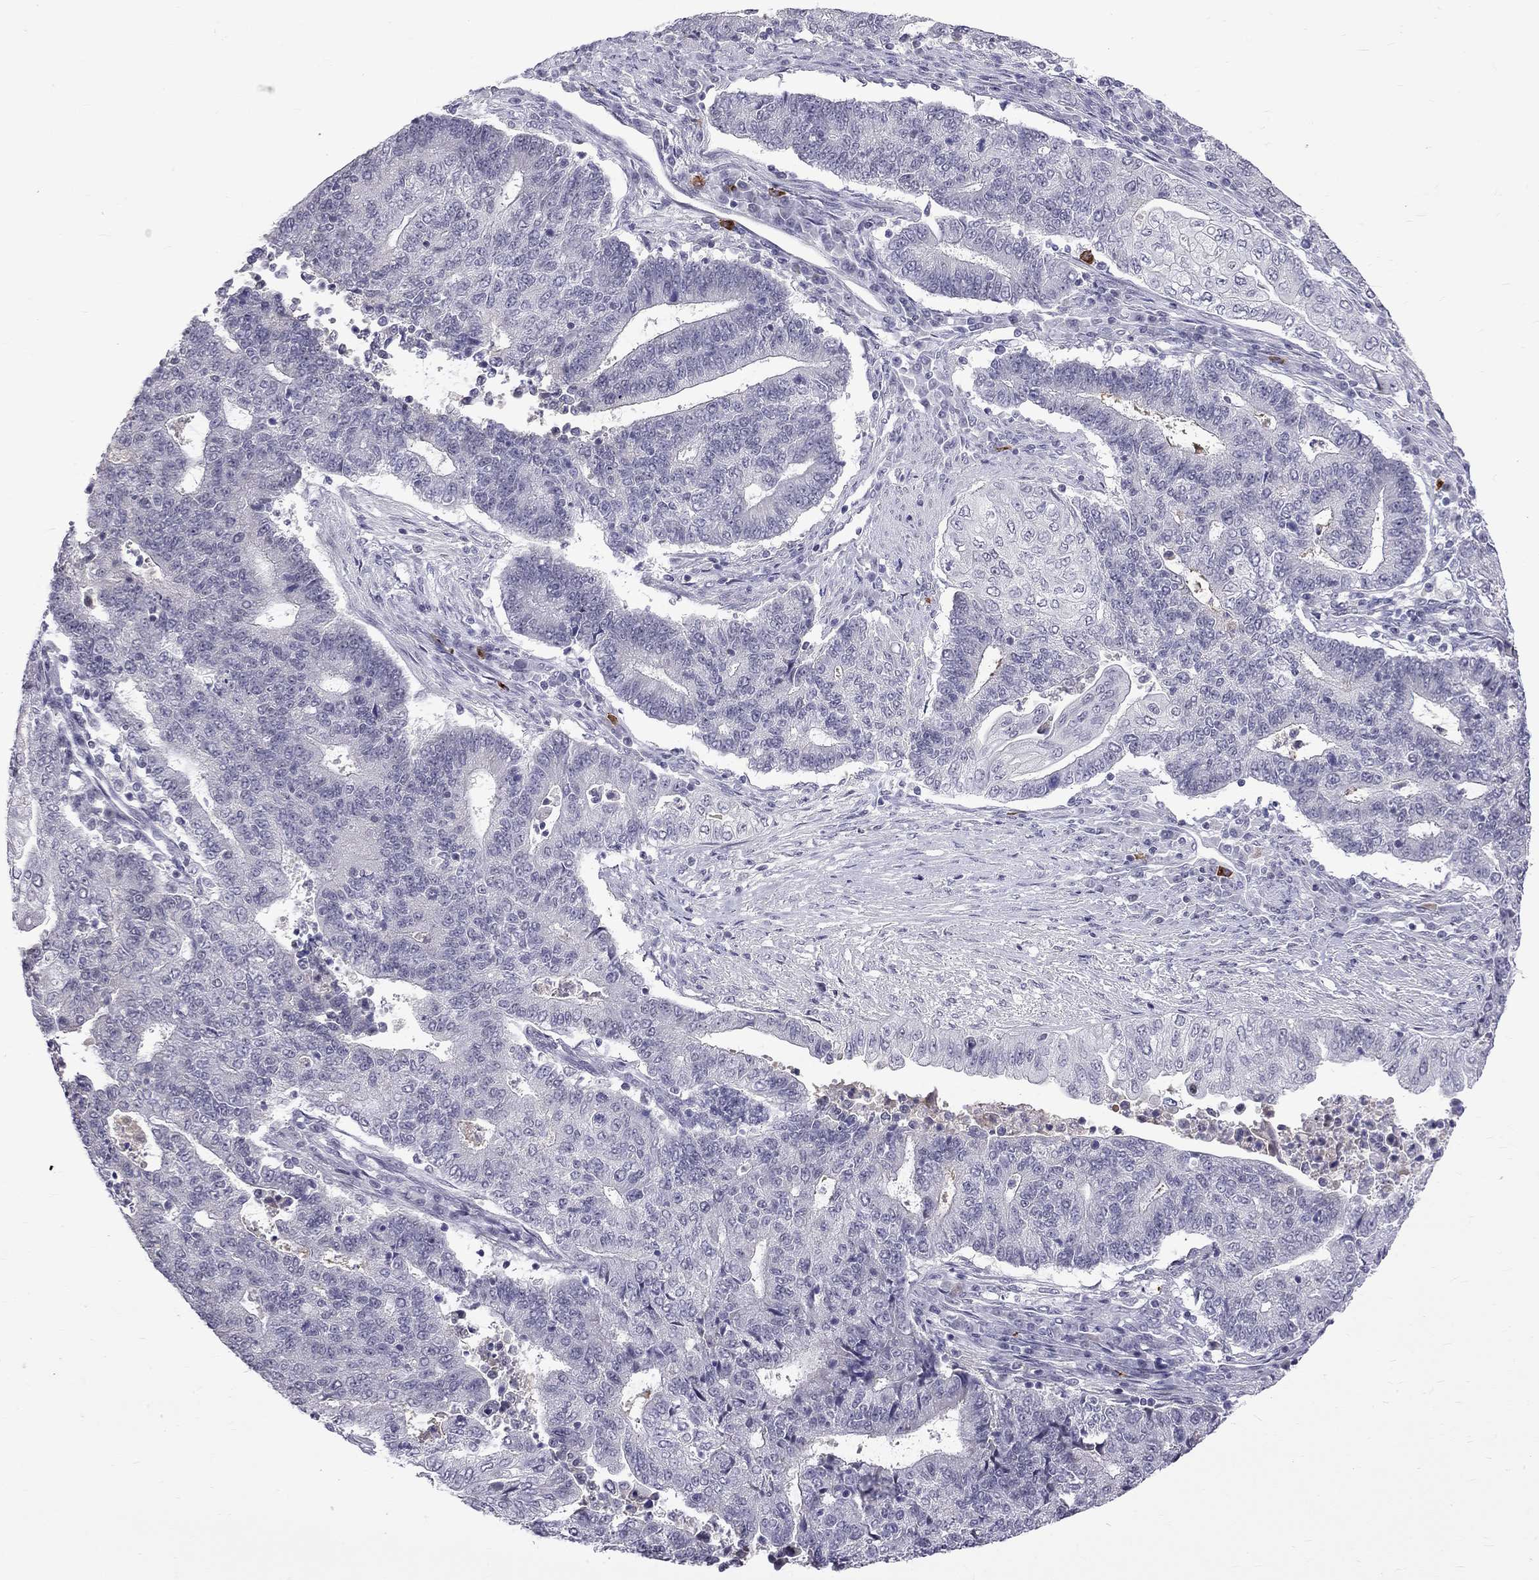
{"staining": {"intensity": "negative", "quantity": "none", "location": "none"}, "tissue": "endometrial cancer", "cell_type": "Tumor cells", "image_type": "cancer", "snomed": [{"axis": "morphology", "description": "Adenocarcinoma, NOS"}, {"axis": "topography", "description": "Uterus"}, {"axis": "topography", "description": "Endometrium"}], "caption": "DAB immunohistochemical staining of endometrial adenocarcinoma displays no significant staining in tumor cells.", "gene": "RTL9", "patient": {"sex": "female", "age": 54}}